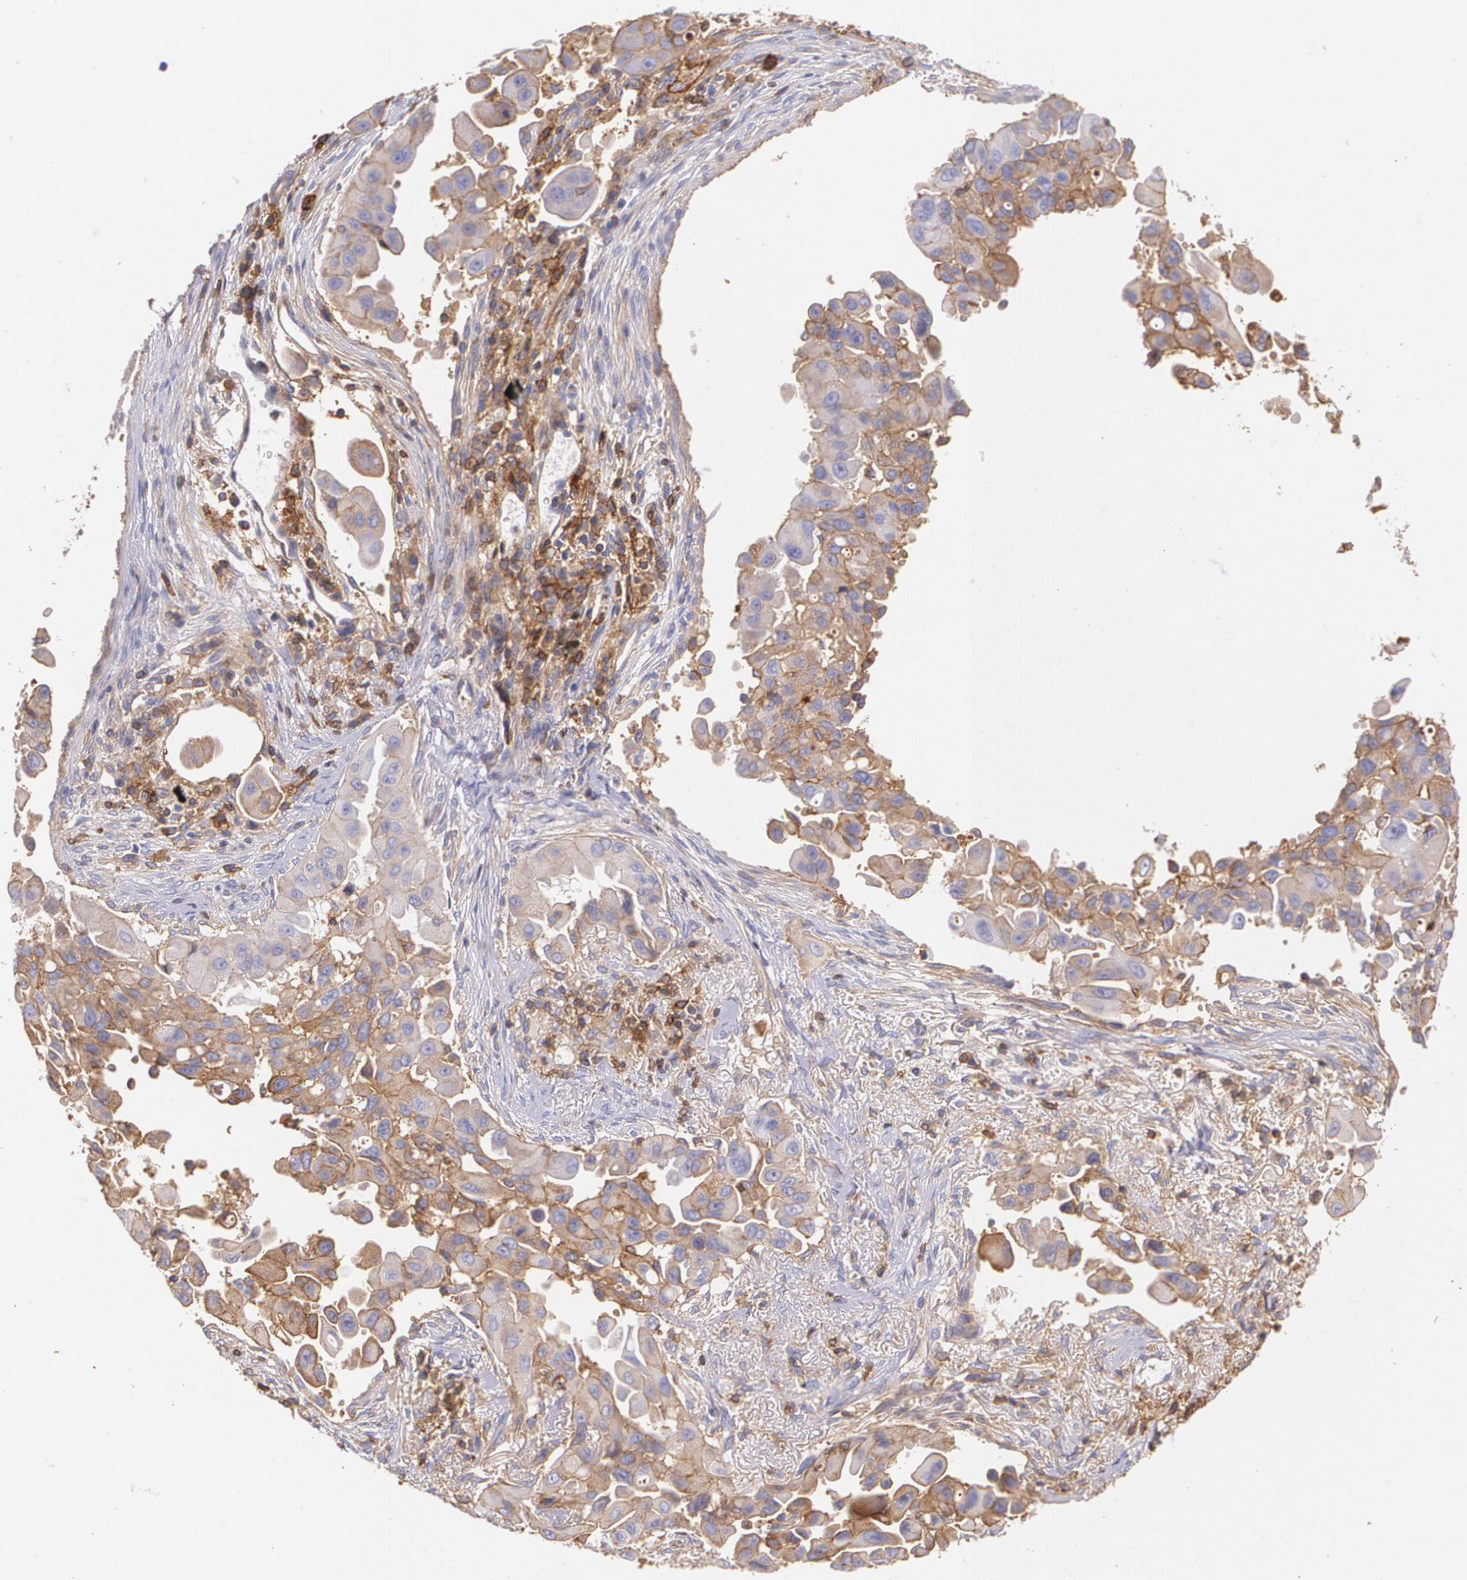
{"staining": {"intensity": "weak", "quantity": "<25%", "location": "cytoplasmic/membranous"}, "tissue": "lung cancer", "cell_type": "Tumor cells", "image_type": "cancer", "snomed": [{"axis": "morphology", "description": "Adenocarcinoma, NOS"}, {"axis": "topography", "description": "Lung"}], "caption": "The histopathology image displays no significant expression in tumor cells of adenocarcinoma (lung).", "gene": "B2M", "patient": {"sex": "male", "age": 68}}